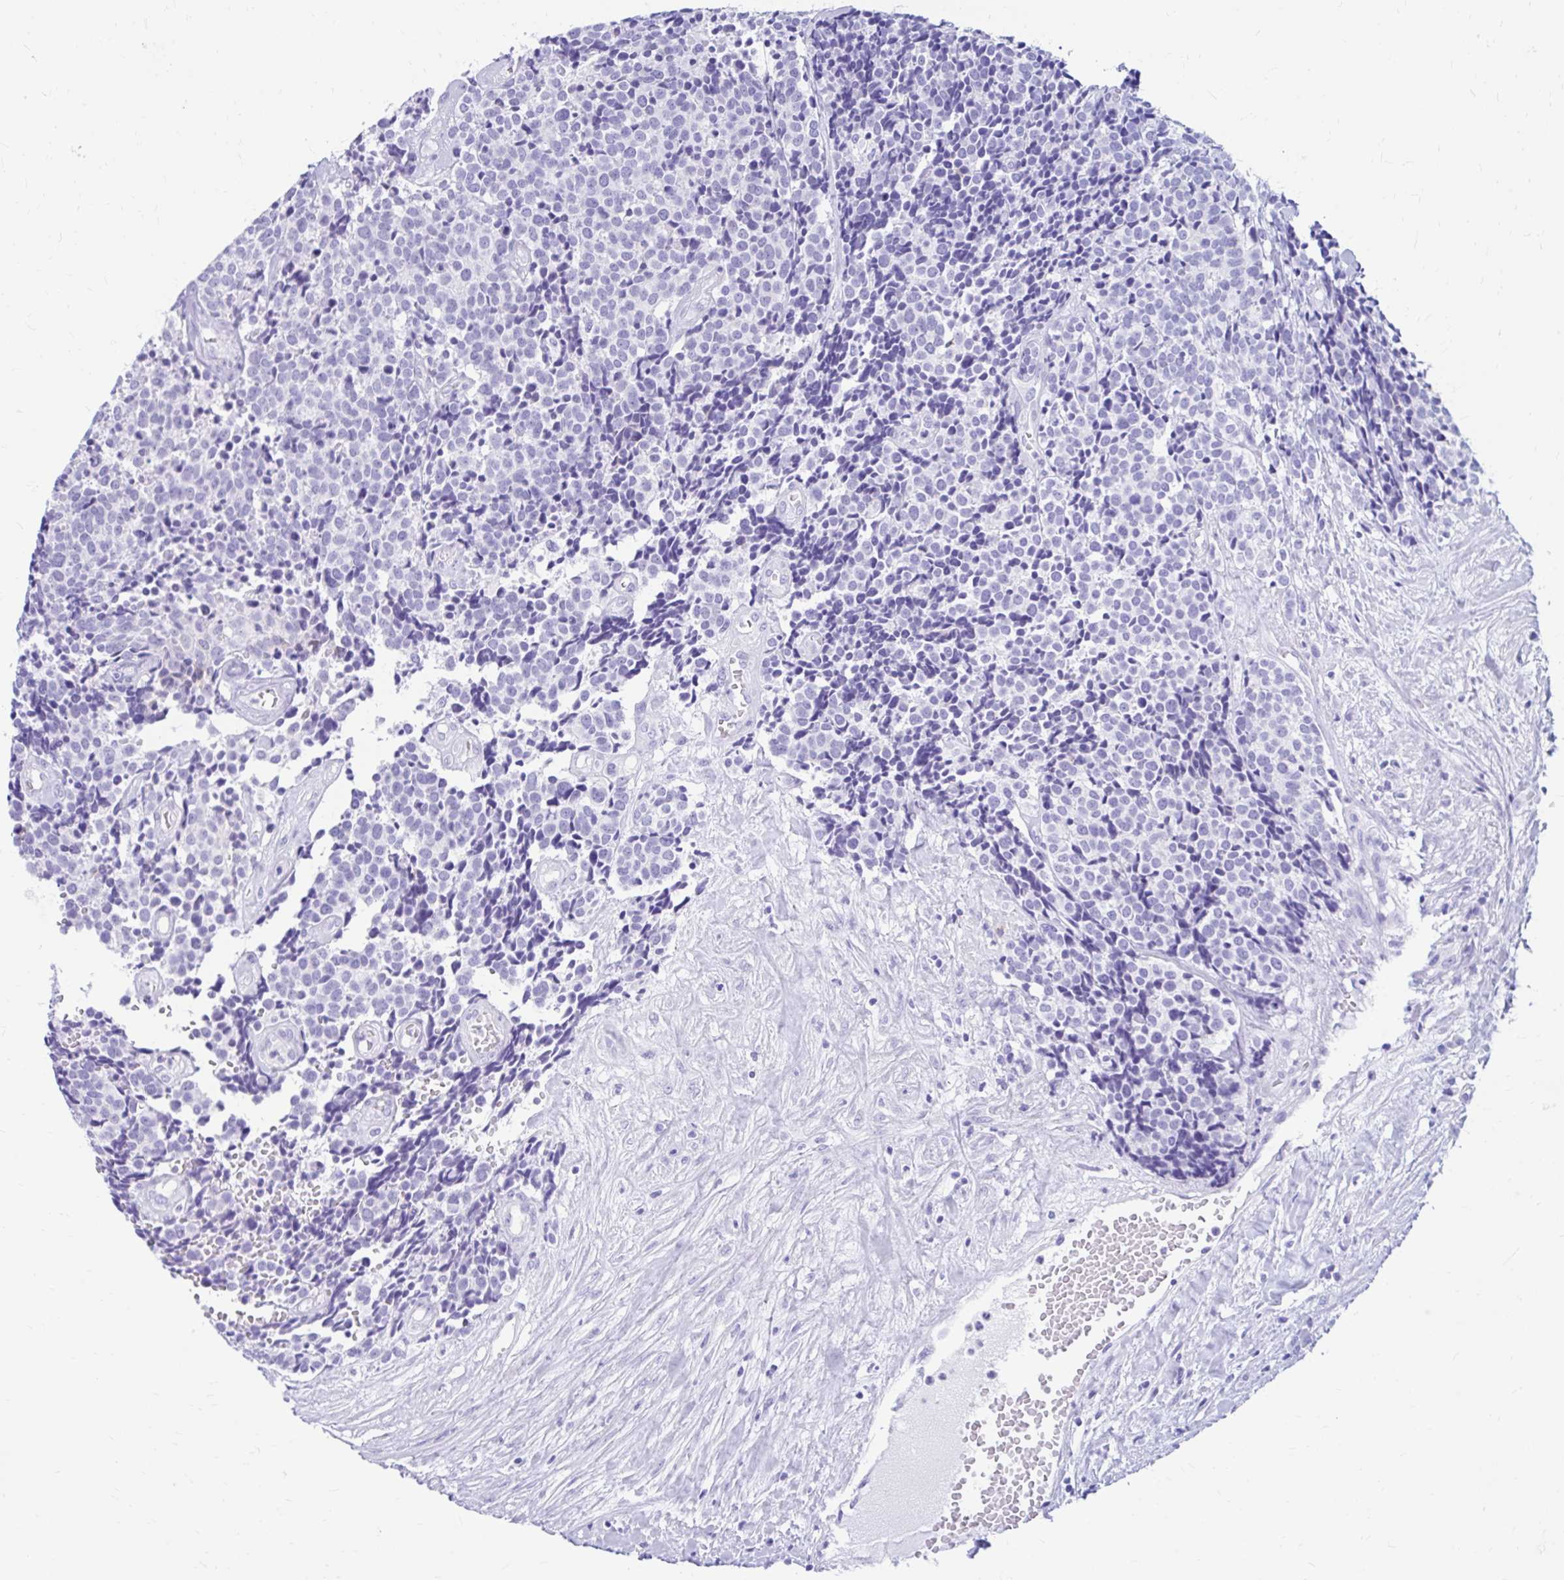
{"staining": {"intensity": "negative", "quantity": "none", "location": "none"}, "tissue": "carcinoid", "cell_type": "Tumor cells", "image_type": "cancer", "snomed": [{"axis": "morphology", "description": "Carcinoid, malignant, NOS"}, {"axis": "topography", "description": "Skin"}], "caption": "Immunohistochemical staining of carcinoid demonstrates no significant positivity in tumor cells. (Immunohistochemistry, brightfield microscopy, high magnification).", "gene": "NSG2", "patient": {"sex": "female", "age": 79}}